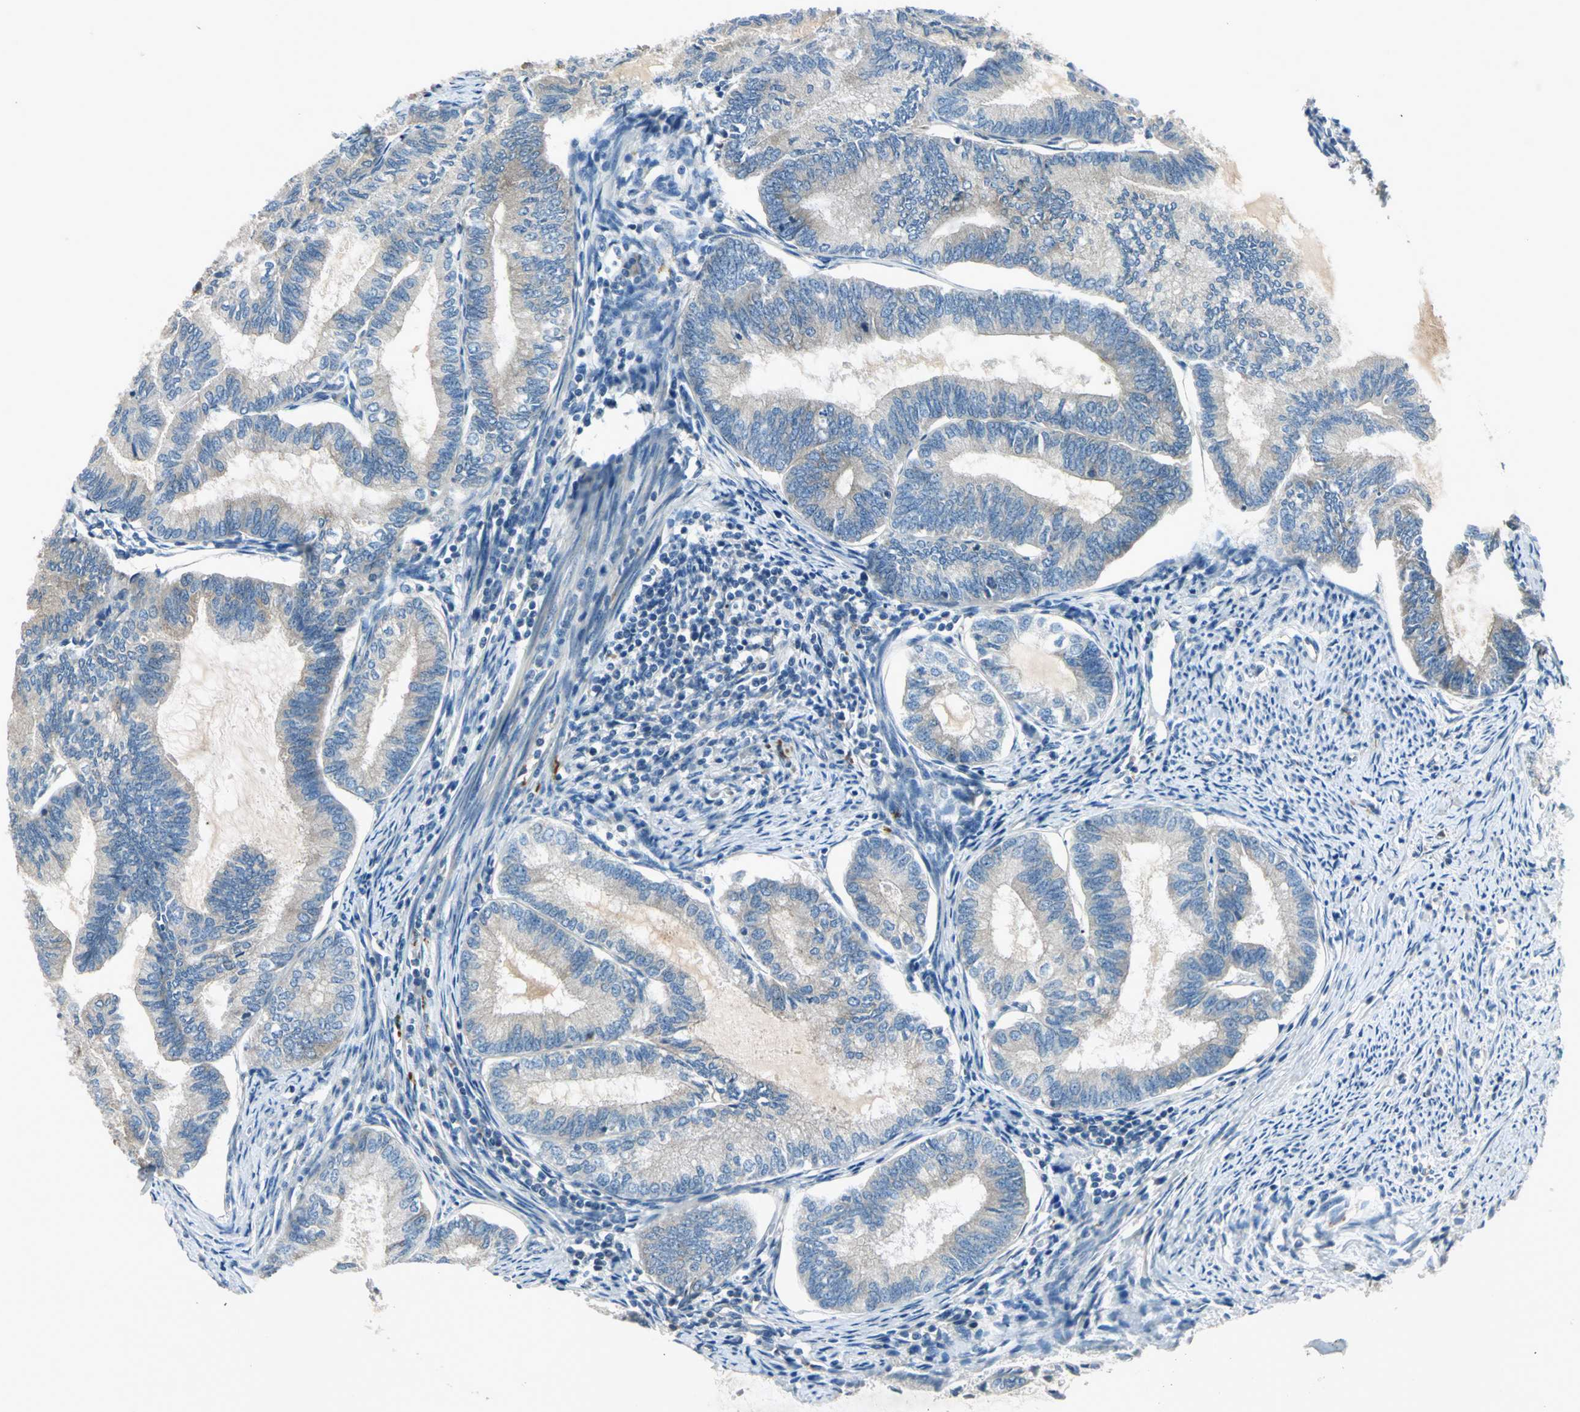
{"staining": {"intensity": "weak", "quantity": ">75%", "location": "cytoplasmic/membranous"}, "tissue": "endometrial cancer", "cell_type": "Tumor cells", "image_type": "cancer", "snomed": [{"axis": "morphology", "description": "Adenocarcinoma, NOS"}, {"axis": "topography", "description": "Endometrium"}], "caption": "Protein staining shows weak cytoplasmic/membranous positivity in about >75% of tumor cells in endometrial cancer (adenocarcinoma). (Brightfield microscopy of DAB IHC at high magnification).", "gene": "PRKAA1", "patient": {"sex": "female", "age": 86}}